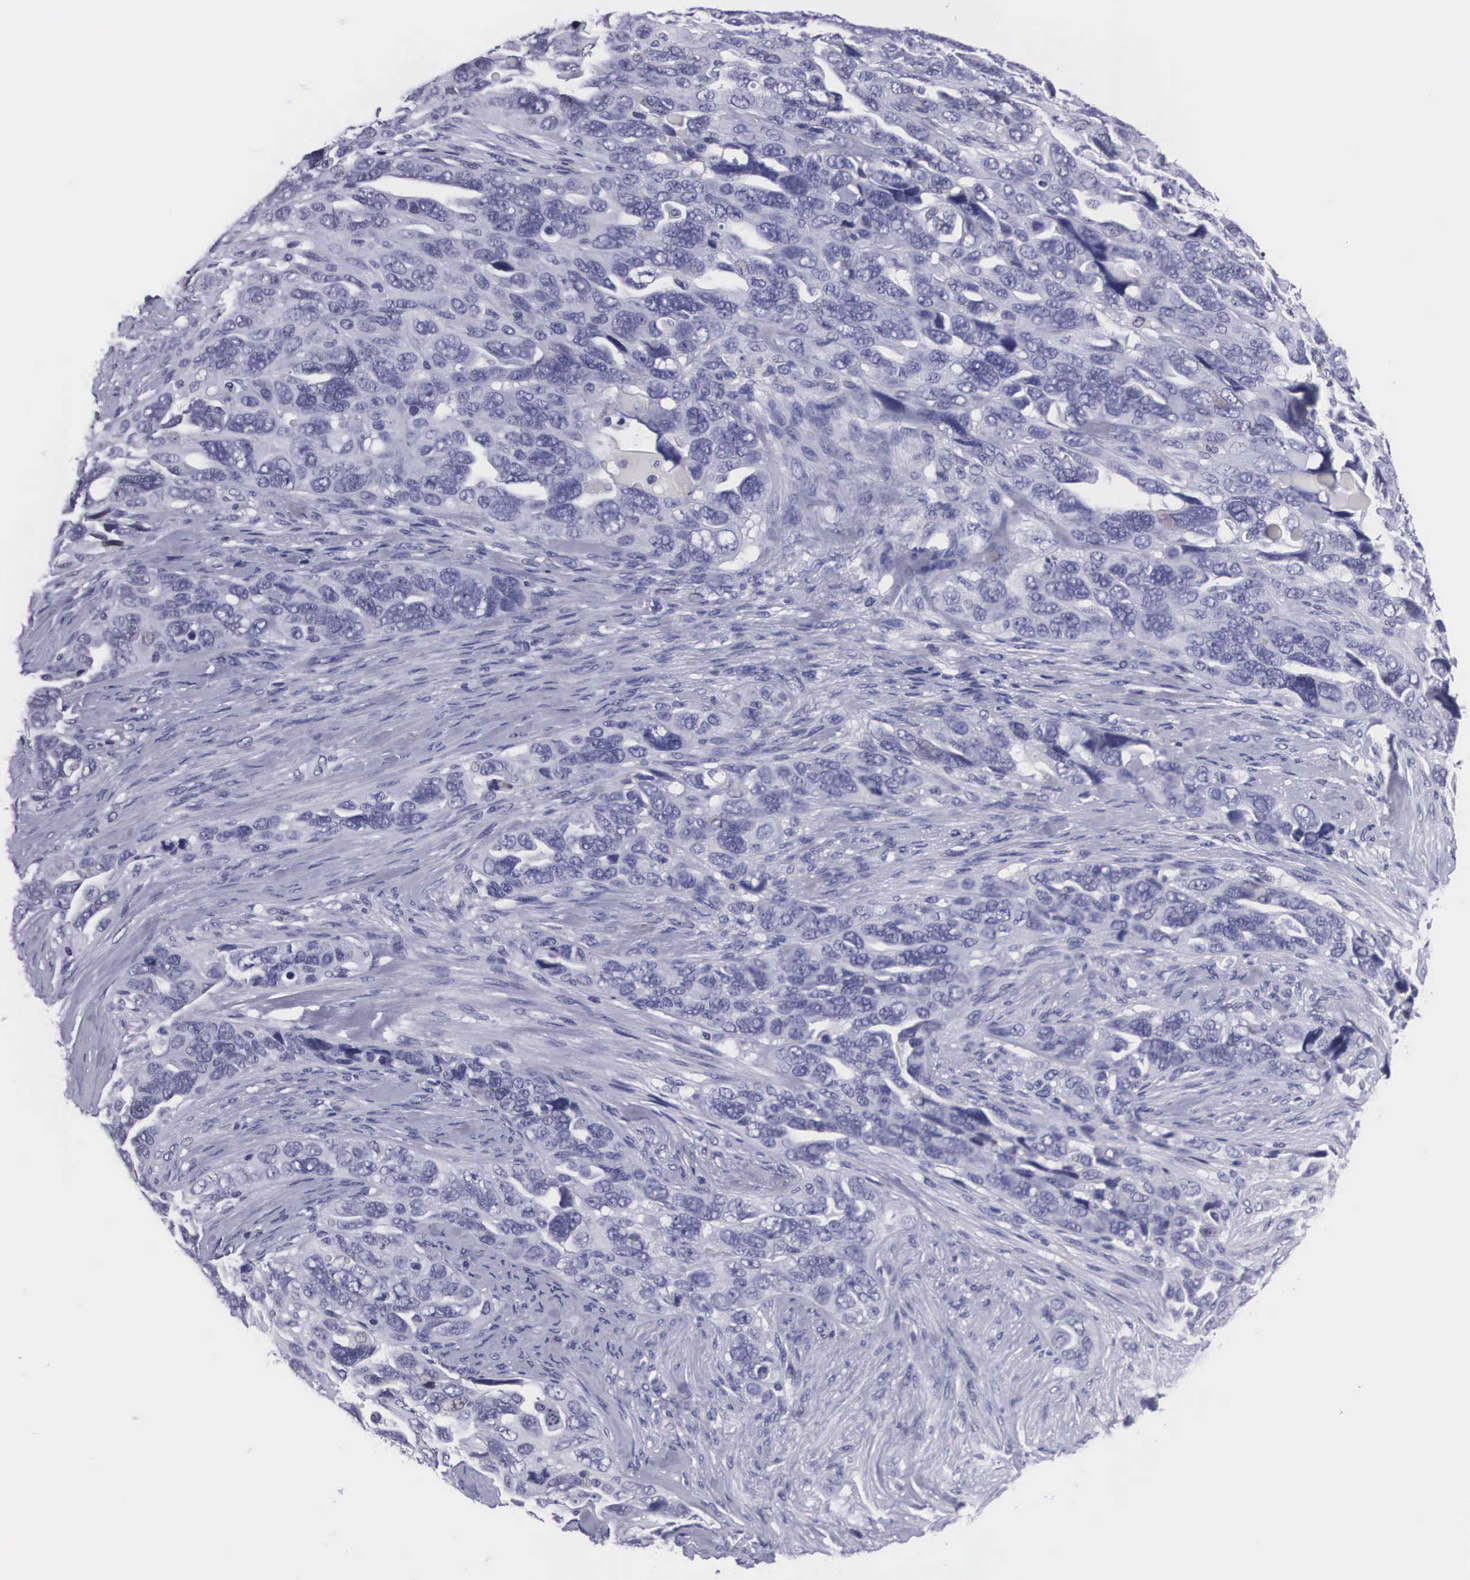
{"staining": {"intensity": "negative", "quantity": "none", "location": "none"}, "tissue": "ovarian cancer", "cell_type": "Tumor cells", "image_type": "cancer", "snomed": [{"axis": "morphology", "description": "Cystadenocarcinoma, serous, NOS"}, {"axis": "topography", "description": "Ovary"}], "caption": "Human ovarian cancer stained for a protein using IHC shows no staining in tumor cells.", "gene": "C22orf31", "patient": {"sex": "female", "age": 63}}